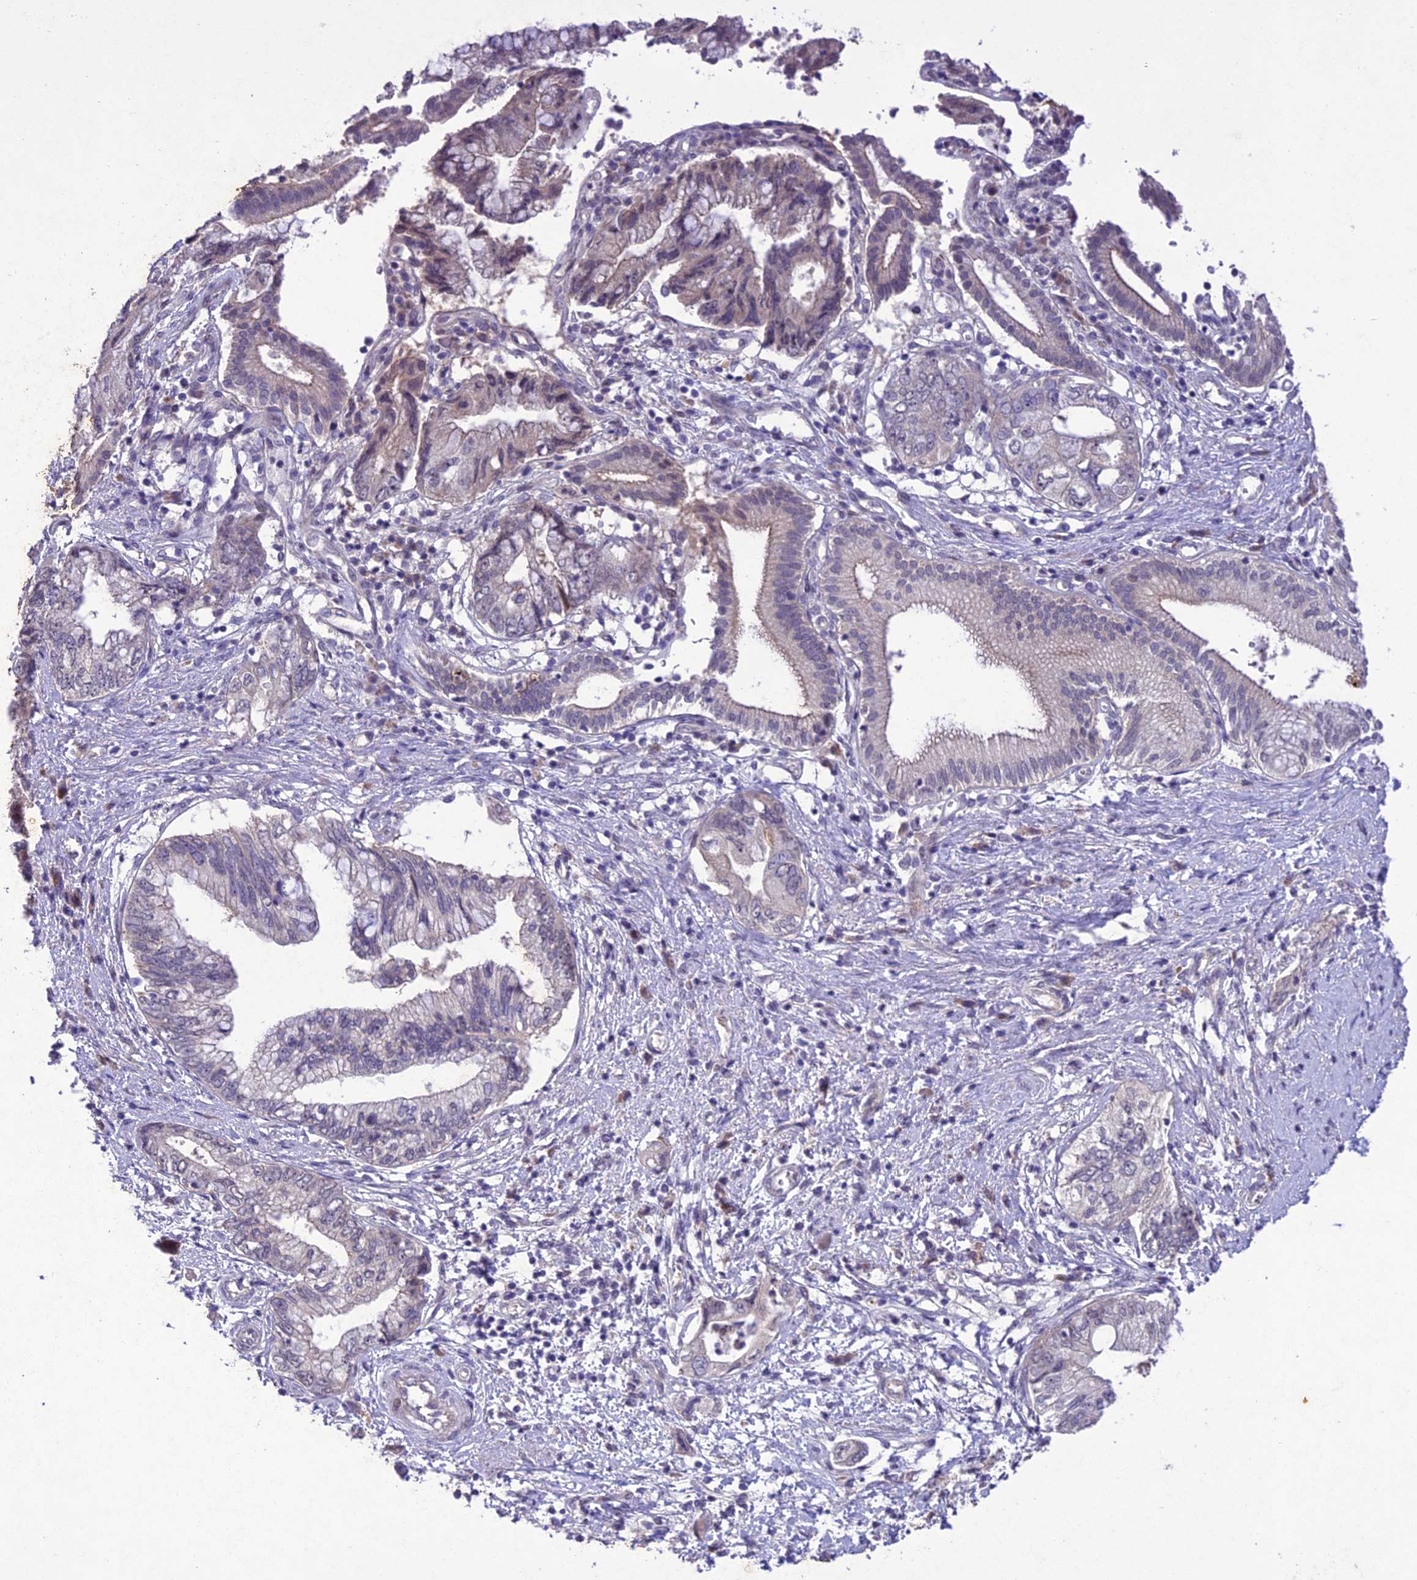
{"staining": {"intensity": "weak", "quantity": "<25%", "location": "cytoplasmic/membranous"}, "tissue": "pancreatic cancer", "cell_type": "Tumor cells", "image_type": "cancer", "snomed": [{"axis": "morphology", "description": "Adenocarcinoma, NOS"}, {"axis": "topography", "description": "Pancreas"}], "caption": "DAB (3,3'-diaminobenzidine) immunohistochemical staining of human pancreatic cancer (adenocarcinoma) displays no significant positivity in tumor cells.", "gene": "ANKRD52", "patient": {"sex": "female", "age": 73}}